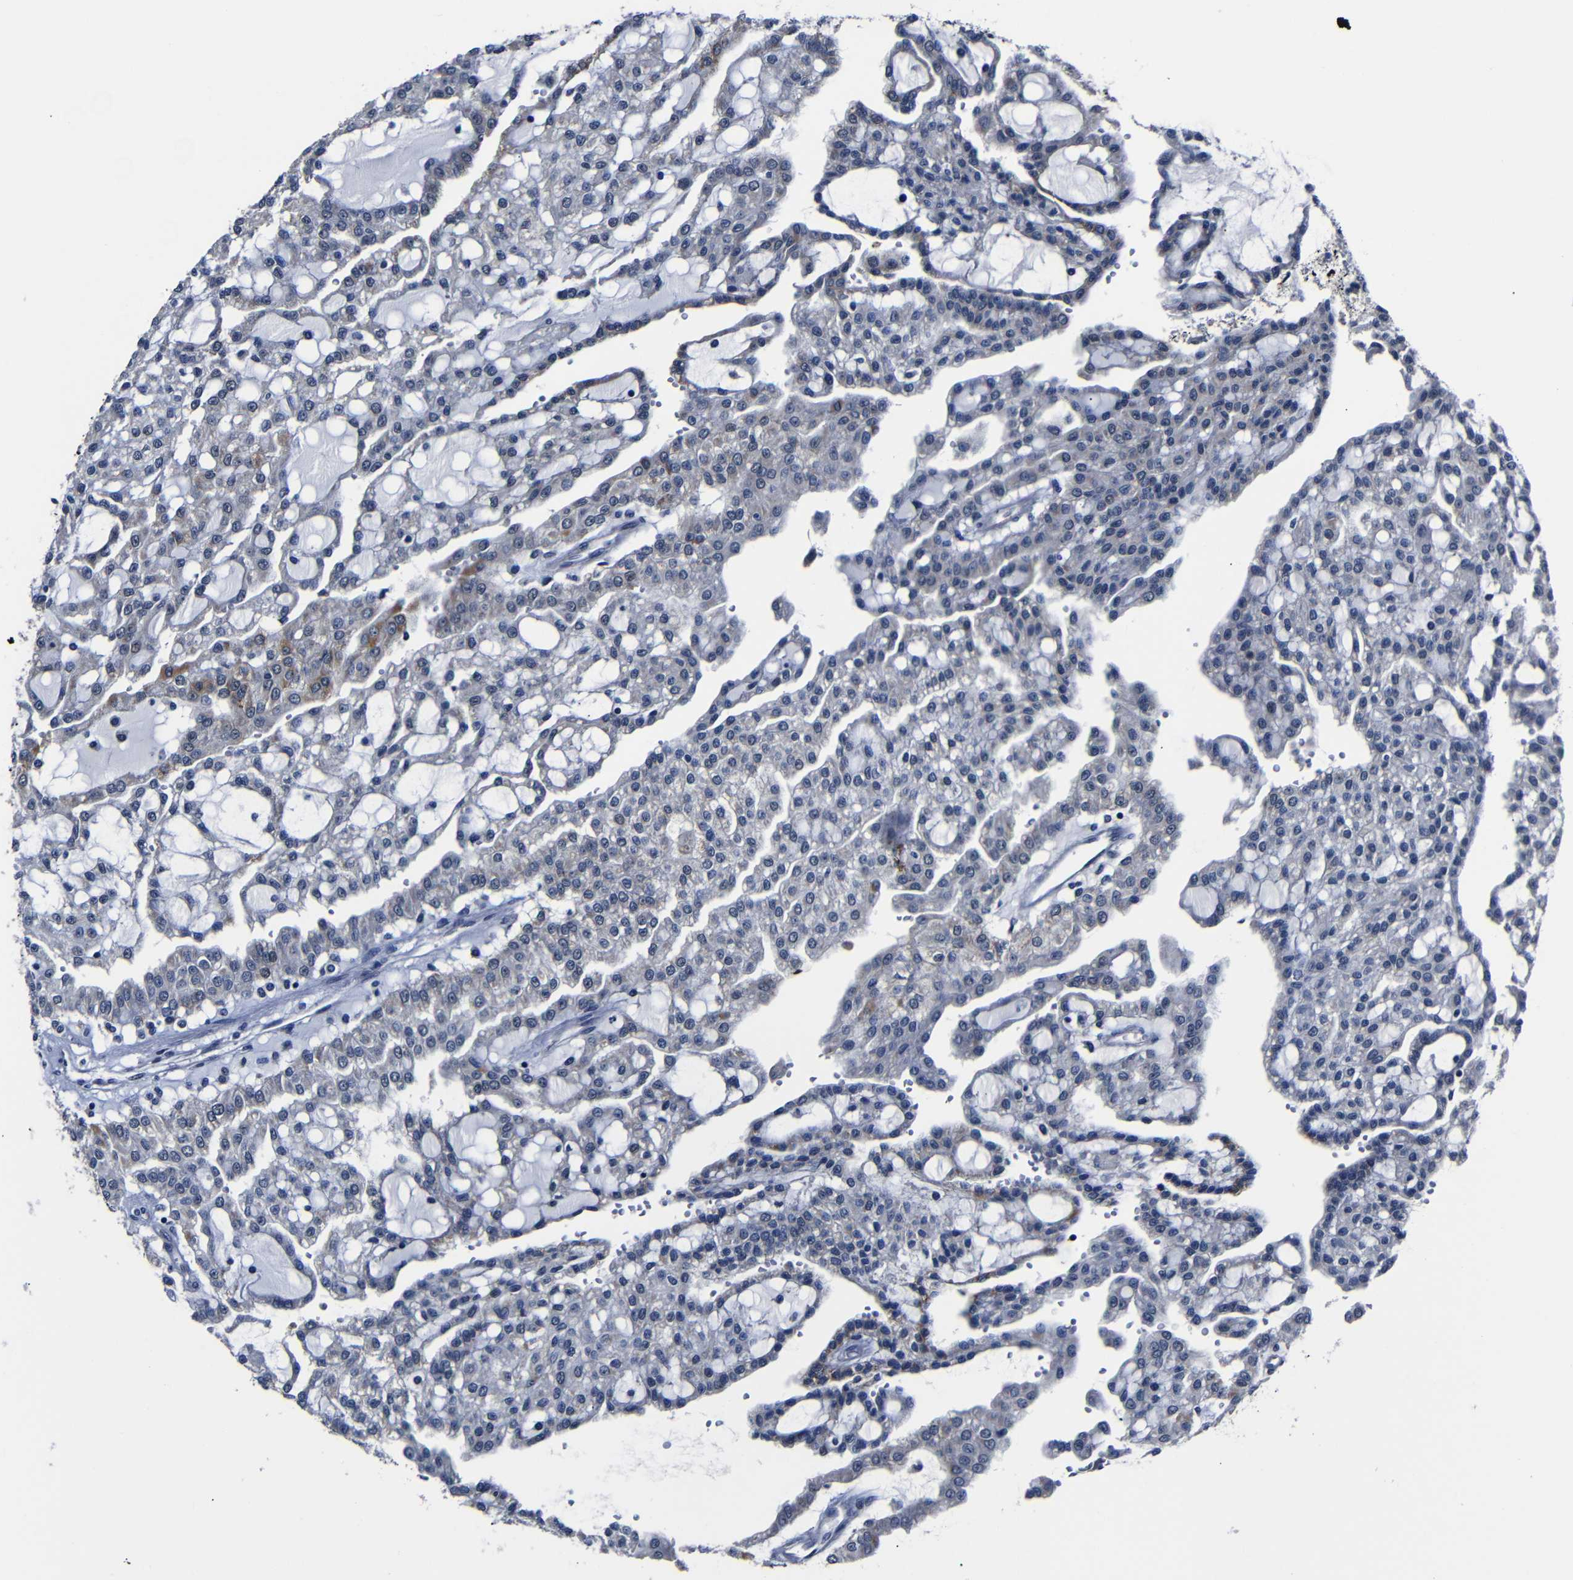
{"staining": {"intensity": "negative", "quantity": "none", "location": "none"}, "tissue": "renal cancer", "cell_type": "Tumor cells", "image_type": "cancer", "snomed": [{"axis": "morphology", "description": "Adenocarcinoma, NOS"}, {"axis": "topography", "description": "Kidney"}], "caption": "The micrograph shows no staining of tumor cells in renal cancer.", "gene": "DEPP1", "patient": {"sex": "male", "age": 63}}